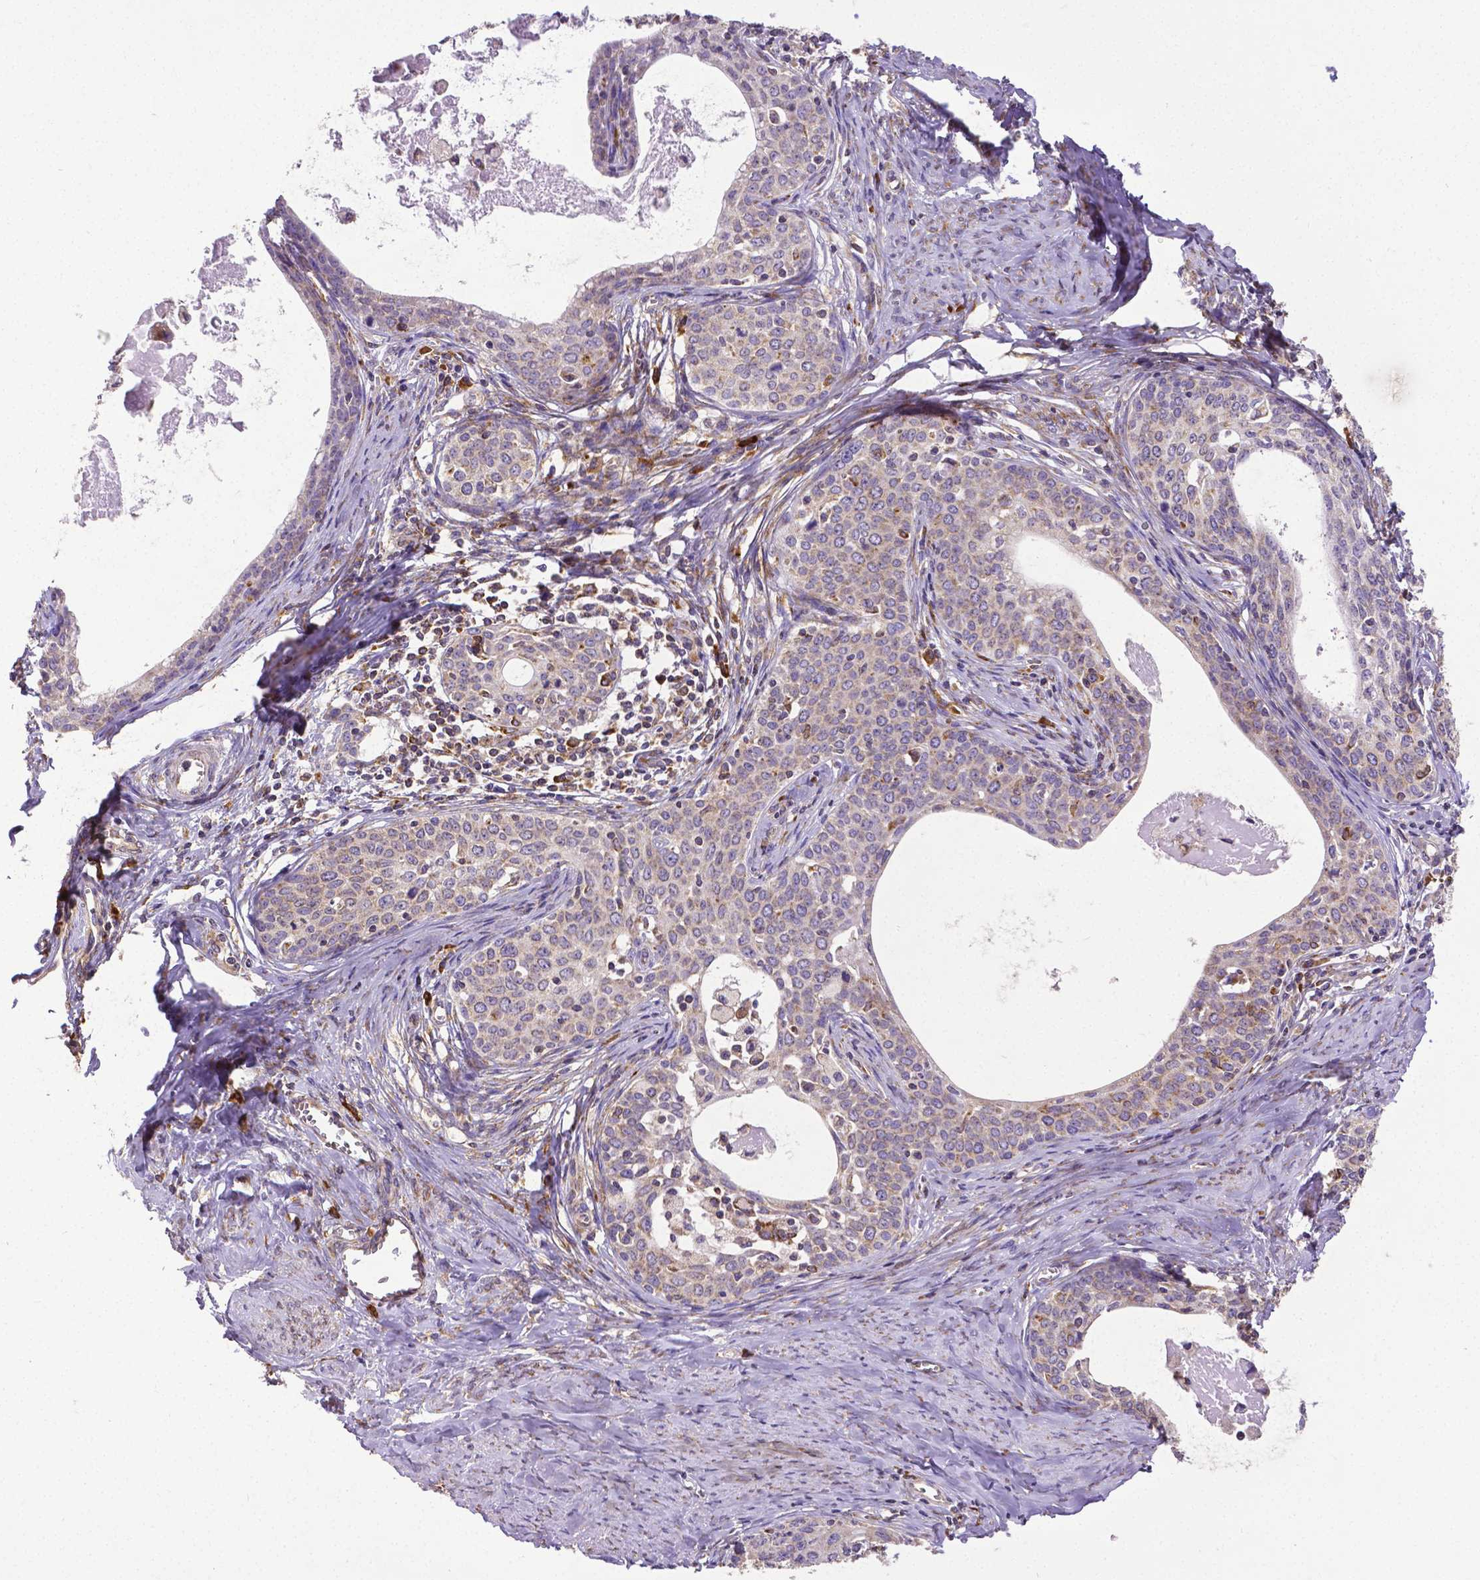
{"staining": {"intensity": "weak", "quantity": "<25%", "location": "cytoplasmic/membranous"}, "tissue": "cervical cancer", "cell_type": "Tumor cells", "image_type": "cancer", "snomed": [{"axis": "morphology", "description": "Squamous cell carcinoma, NOS"}, {"axis": "morphology", "description": "Adenocarcinoma, NOS"}, {"axis": "topography", "description": "Cervix"}], "caption": "An image of cervical adenocarcinoma stained for a protein exhibits no brown staining in tumor cells. The staining was performed using DAB (3,3'-diaminobenzidine) to visualize the protein expression in brown, while the nuclei were stained in blue with hematoxylin (Magnification: 20x).", "gene": "MTDH", "patient": {"sex": "female", "age": 52}}